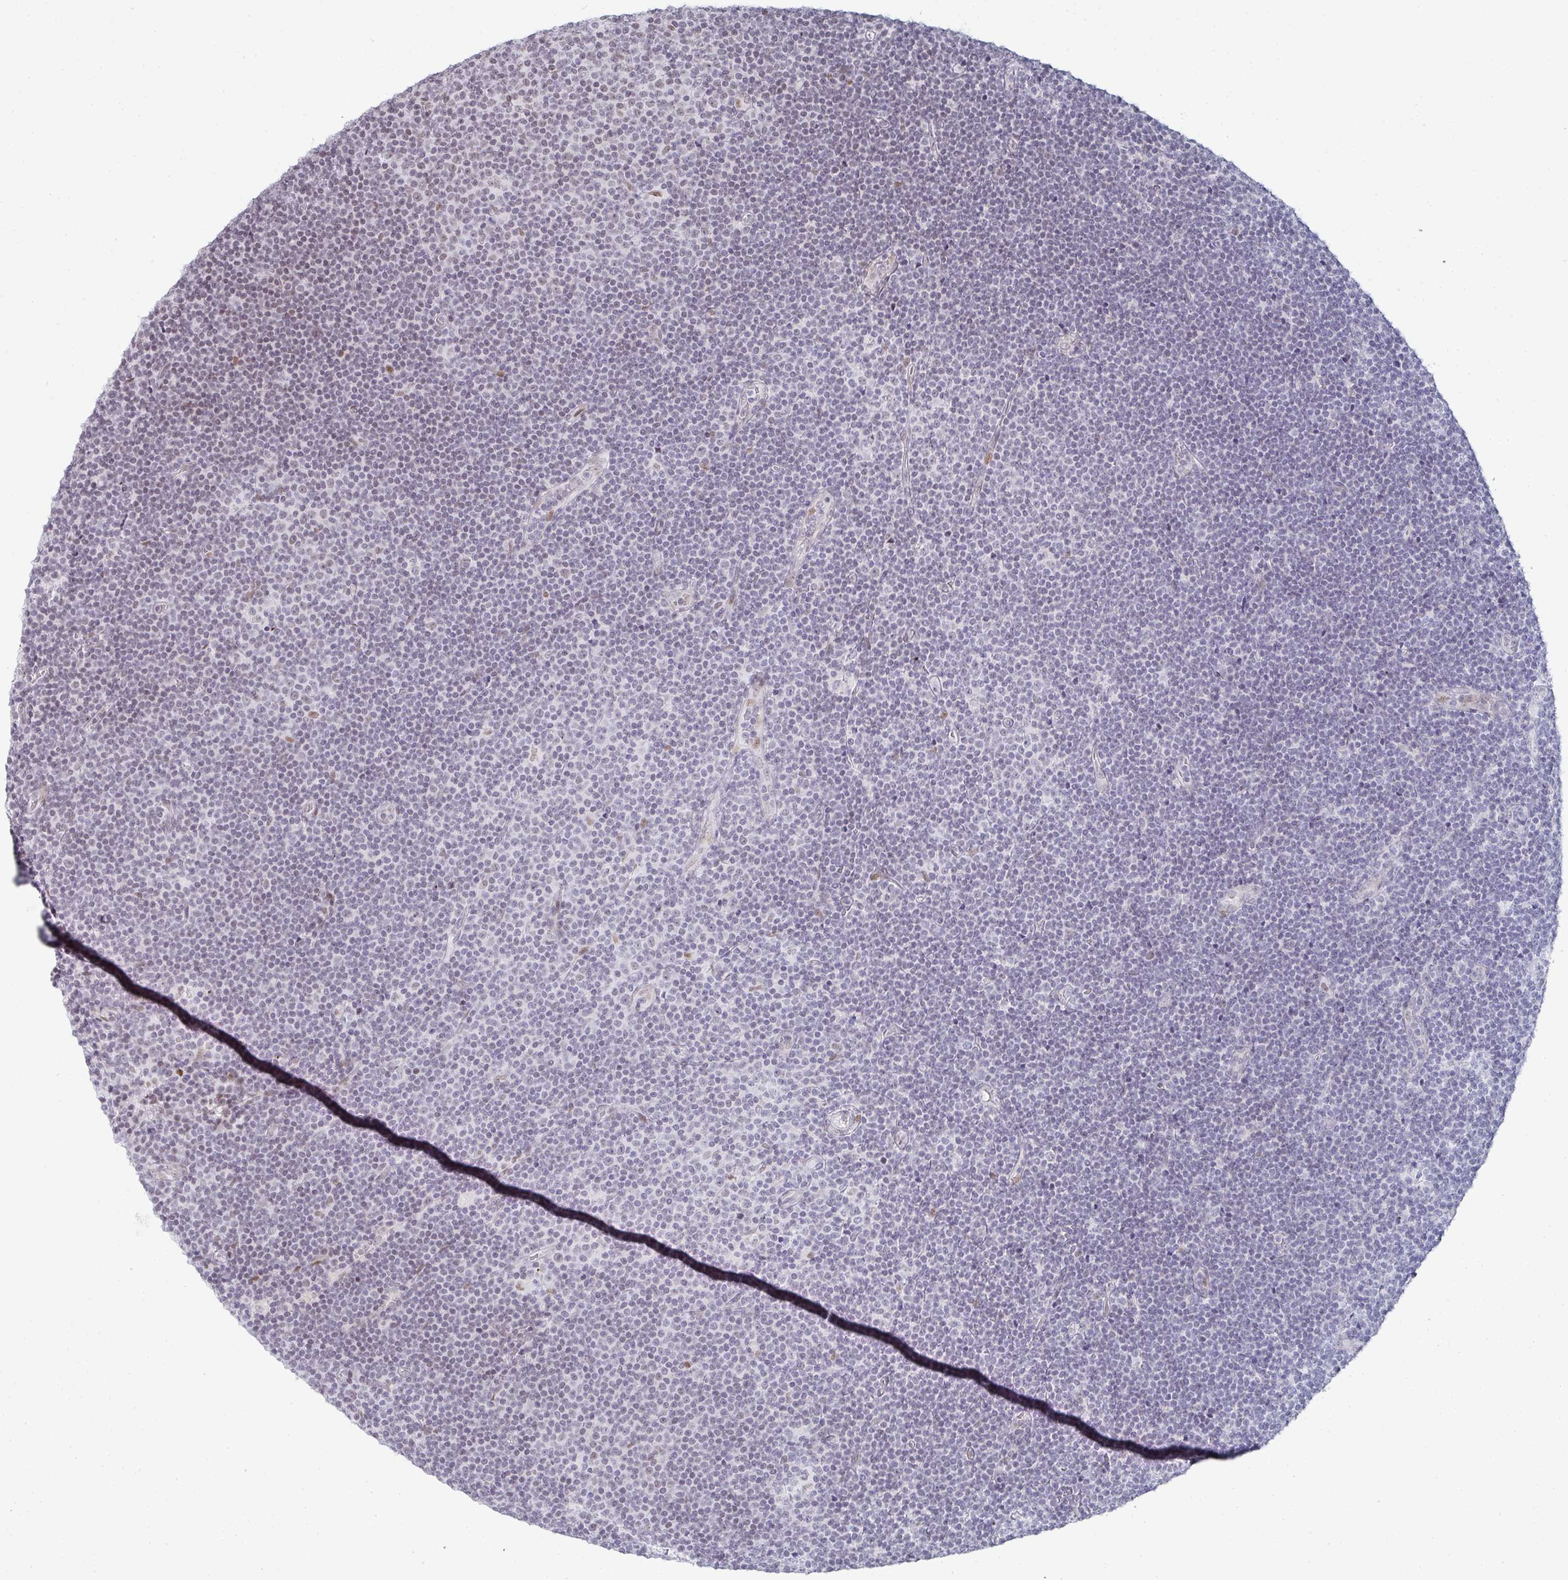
{"staining": {"intensity": "negative", "quantity": "none", "location": "none"}, "tissue": "lymphoma", "cell_type": "Tumor cells", "image_type": "cancer", "snomed": [{"axis": "morphology", "description": "Malignant lymphoma, non-Hodgkin's type, Low grade"}, {"axis": "topography", "description": "Lymph node"}], "caption": "The image reveals no staining of tumor cells in malignant lymphoma, non-Hodgkin's type (low-grade).", "gene": "POU2AF2", "patient": {"sex": "male", "age": 48}}